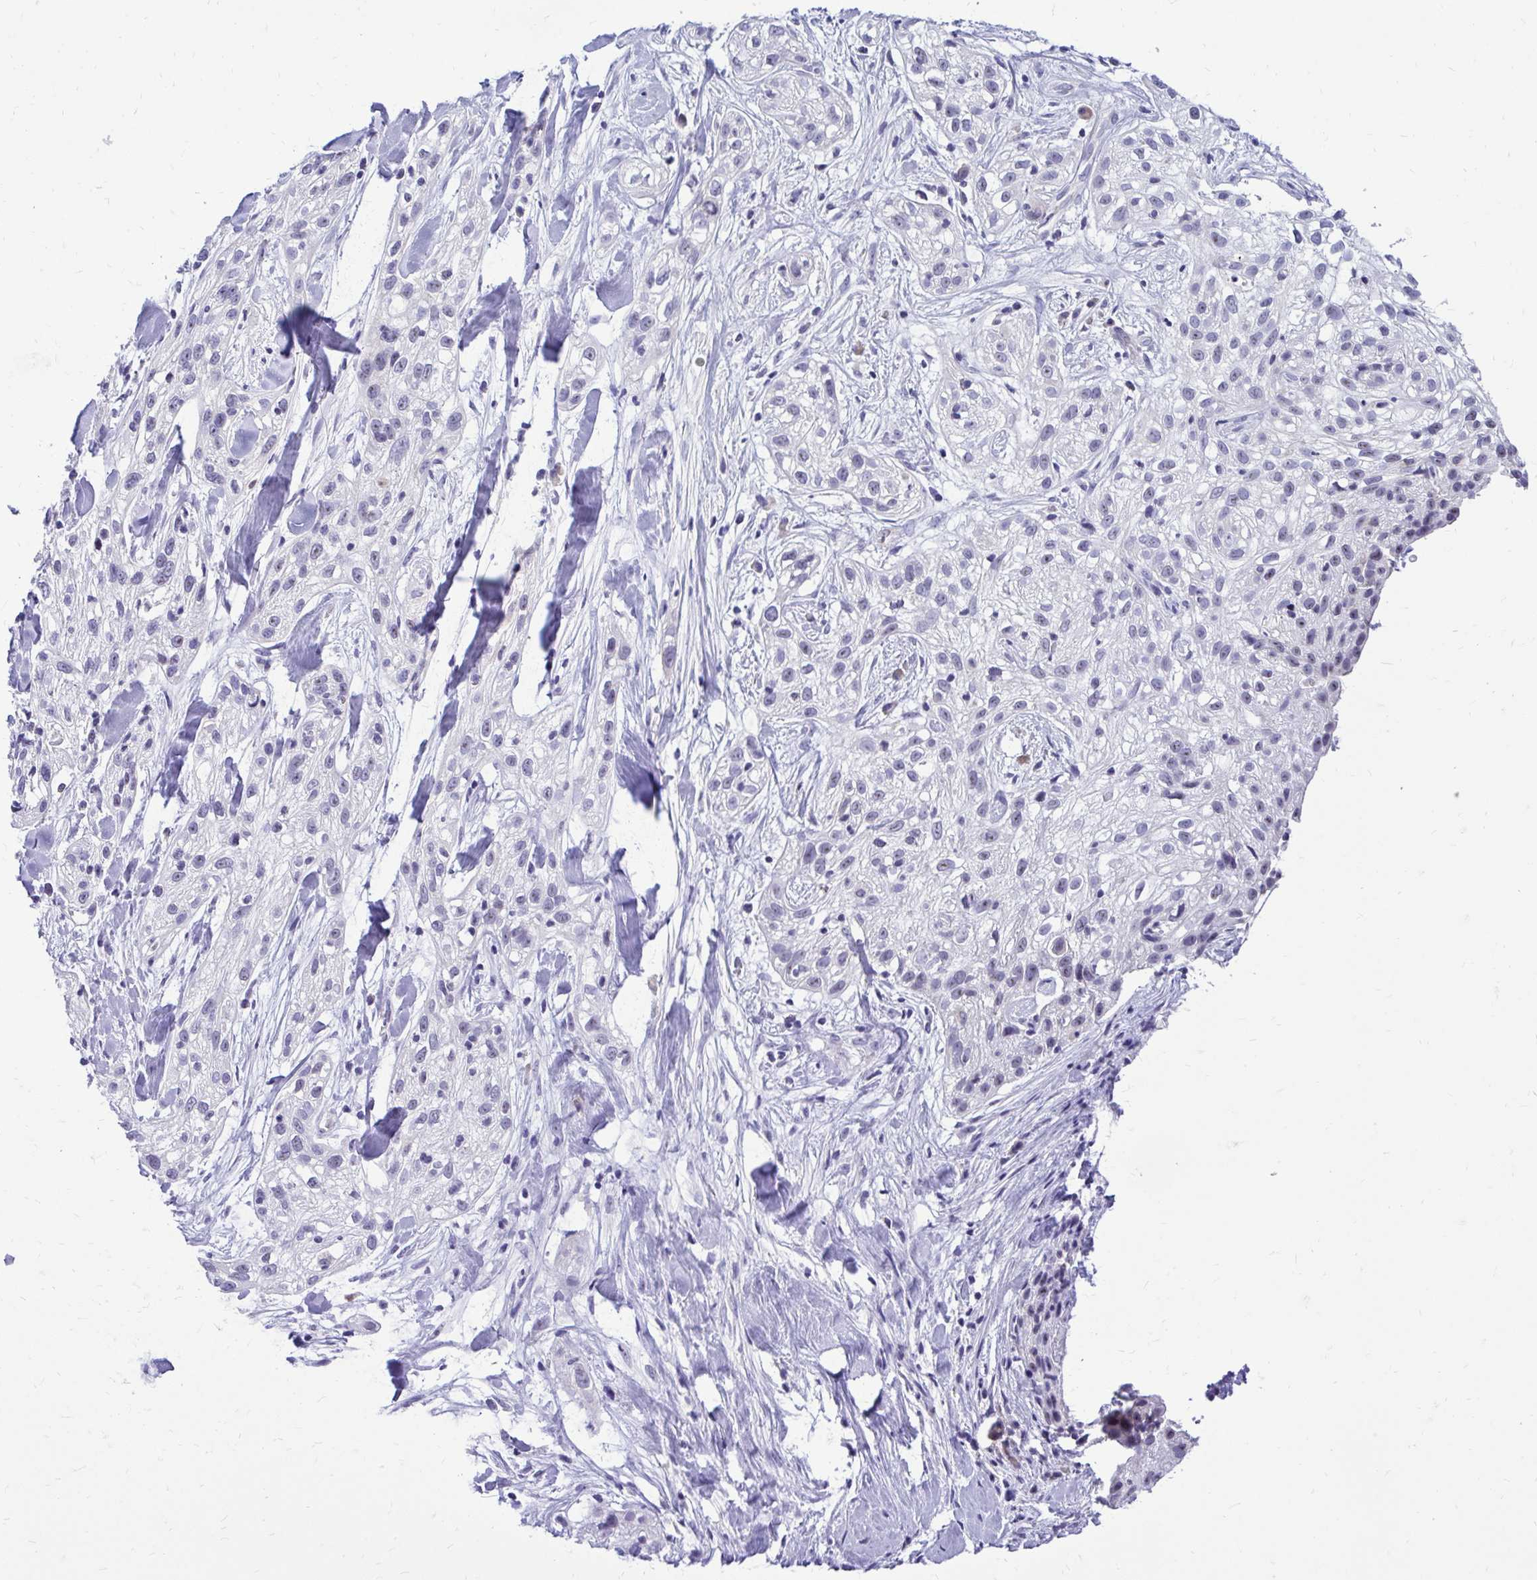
{"staining": {"intensity": "negative", "quantity": "none", "location": "none"}, "tissue": "skin cancer", "cell_type": "Tumor cells", "image_type": "cancer", "snomed": [{"axis": "morphology", "description": "Squamous cell carcinoma, NOS"}, {"axis": "topography", "description": "Skin"}], "caption": "IHC photomicrograph of human skin squamous cell carcinoma stained for a protein (brown), which reveals no positivity in tumor cells.", "gene": "NIFK", "patient": {"sex": "male", "age": 82}}